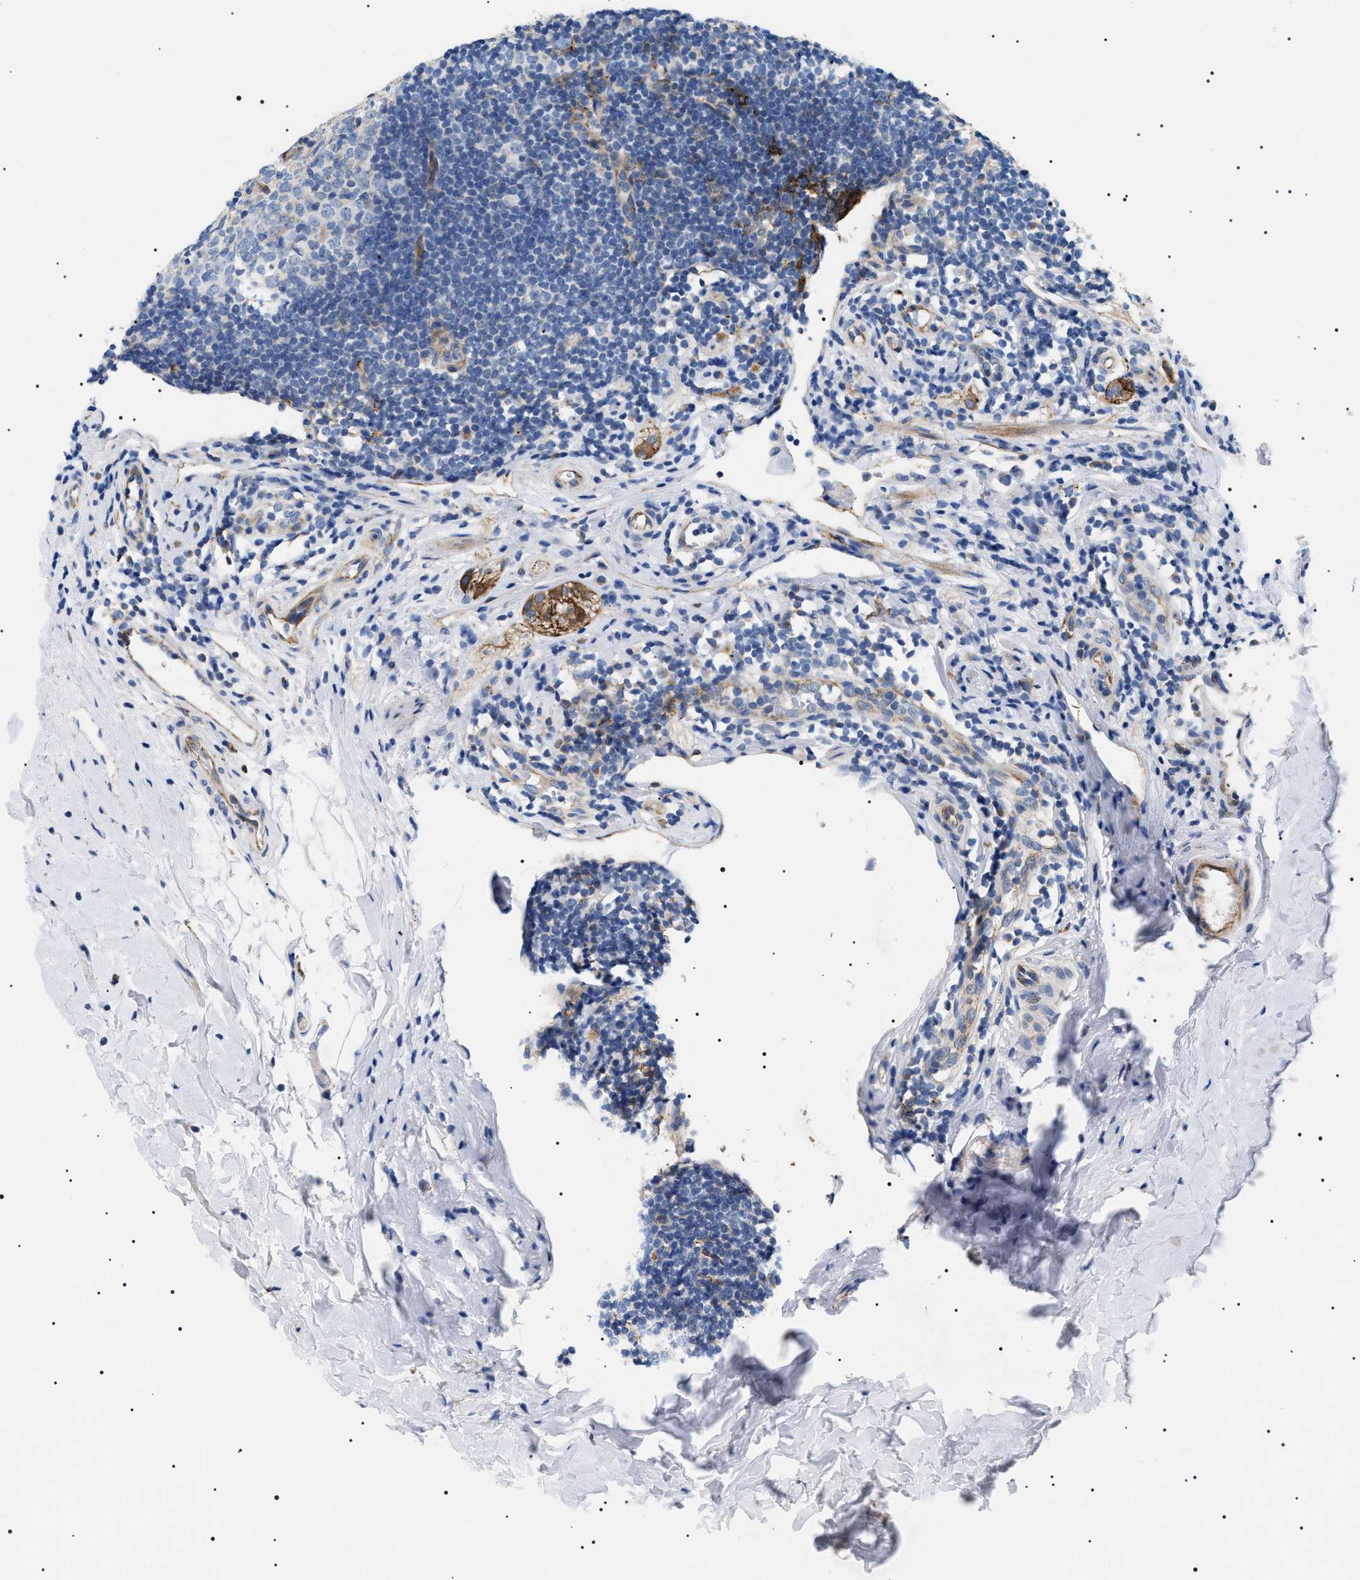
{"staining": {"intensity": "negative", "quantity": "none", "location": "none"}, "tissue": "appendix", "cell_type": "Glandular cells", "image_type": "normal", "snomed": [{"axis": "morphology", "description": "Normal tissue, NOS"}, {"axis": "topography", "description": "Appendix"}], "caption": "This is a image of immunohistochemistry staining of unremarkable appendix, which shows no positivity in glandular cells.", "gene": "TMEM222", "patient": {"sex": "female", "age": 20}}